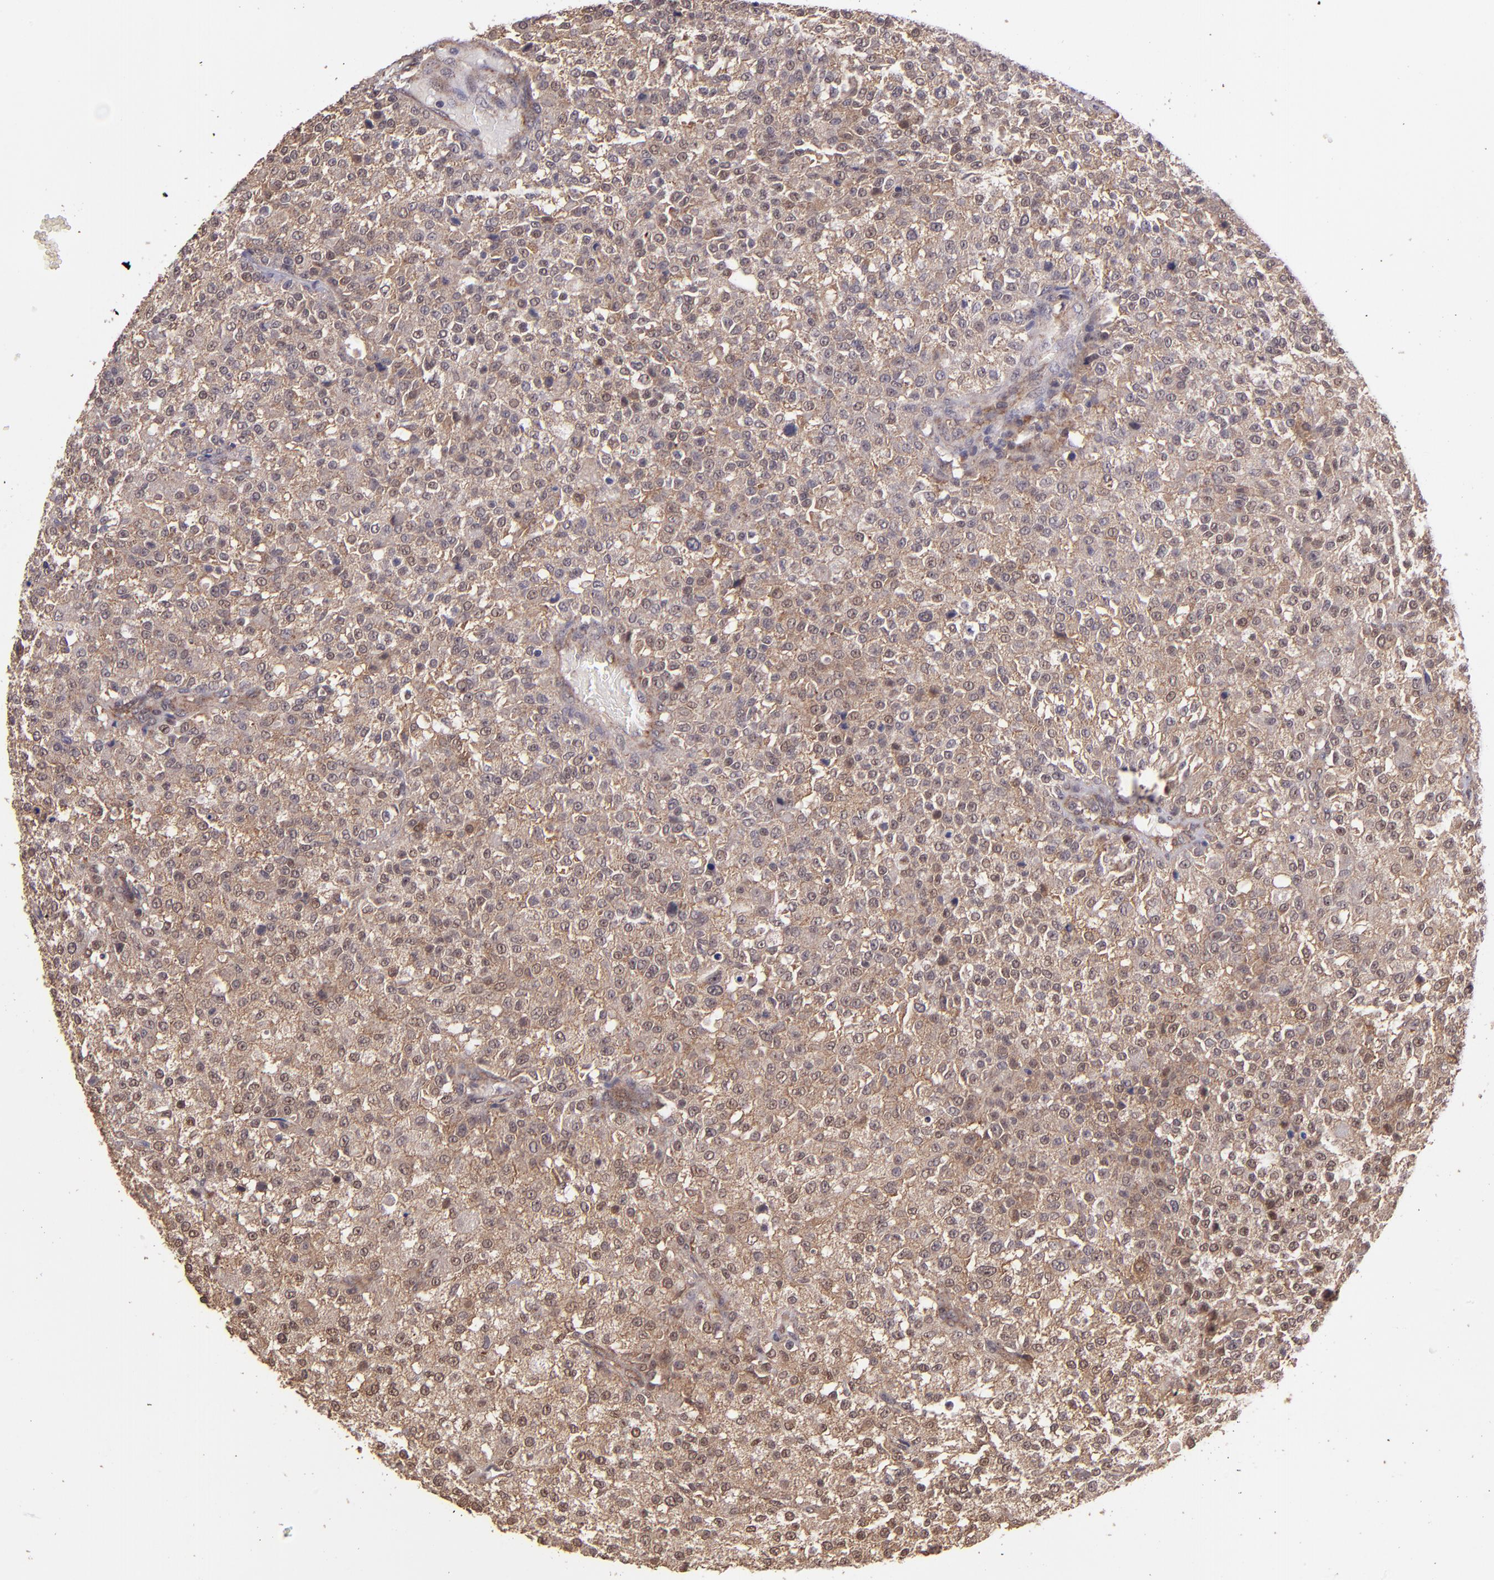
{"staining": {"intensity": "moderate", "quantity": ">75%", "location": "cytoplasmic/membranous"}, "tissue": "testis cancer", "cell_type": "Tumor cells", "image_type": "cancer", "snomed": [{"axis": "morphology", "description": "Seminoma, NOS"}, {"axis": "topography", "description": "Testis"}], "caption": "A brown stain shows moderate cytoplasmic/membranous staining of a protein in human testis cancer tumor cells.", "gene": "USP51", "patient": {"sex": "male", "age": 59}}